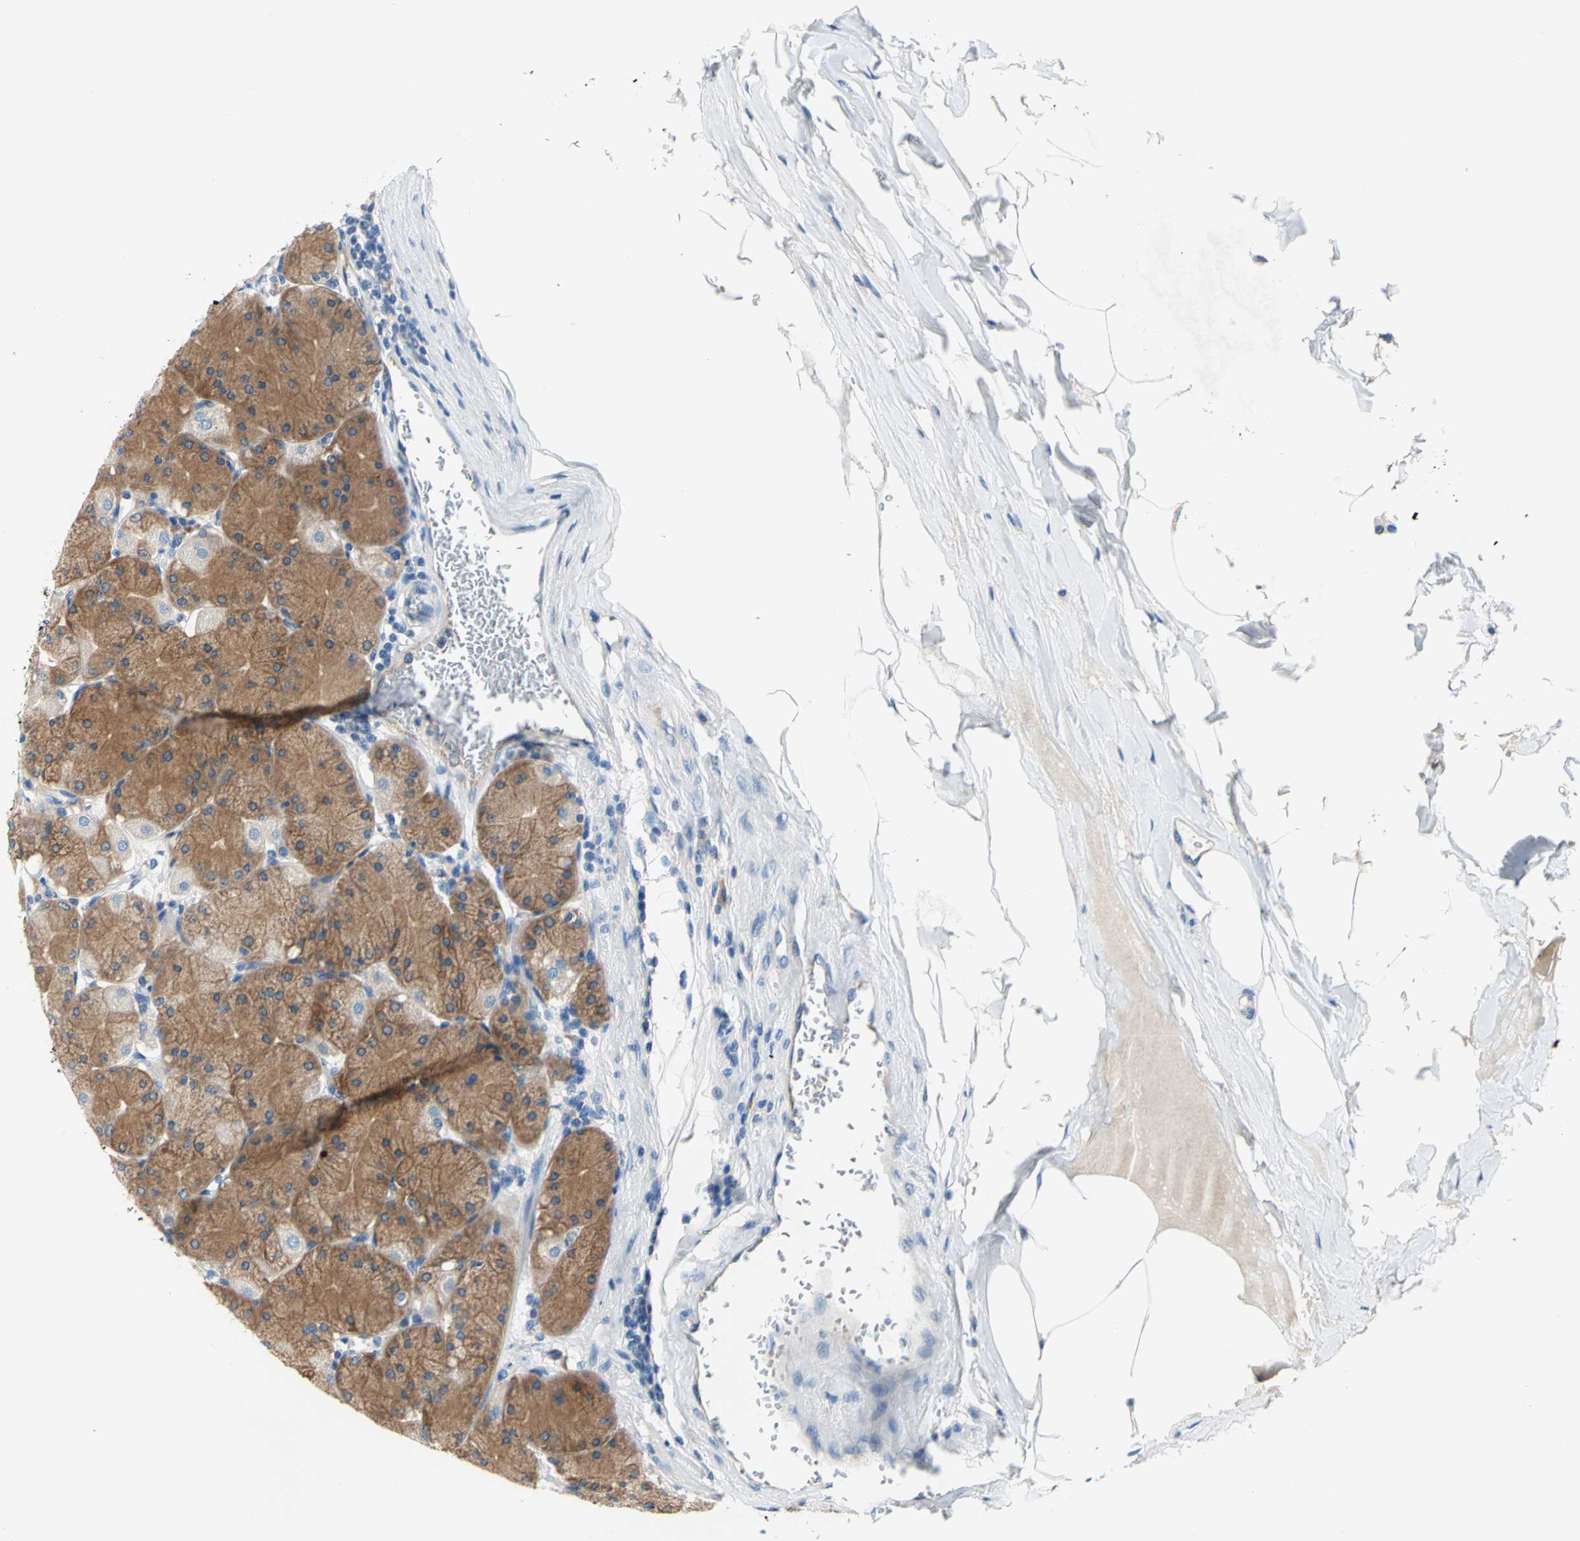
{"staining": {"intensity": "strong", "quantity": ">75%", "location": "cytoplasmic/membranous"}, "tissue": "stomach", "cell_type": "Glandular cells", "image_type": "normal", "snomed": [{"axis": "morphology", "description": "Normal tissue, NOS"}, {"axis": "topography", "description": "Stomach, upper"}], "caption": "This micrograph reveals immunohistochemistry (IHC) staining of unremarkable stomach, with high strong cytoplasmic/membranous expression in about >75% of glandular cells.", "gene": "TRIM25", "patient": {"sex": "female", "age": 56}}